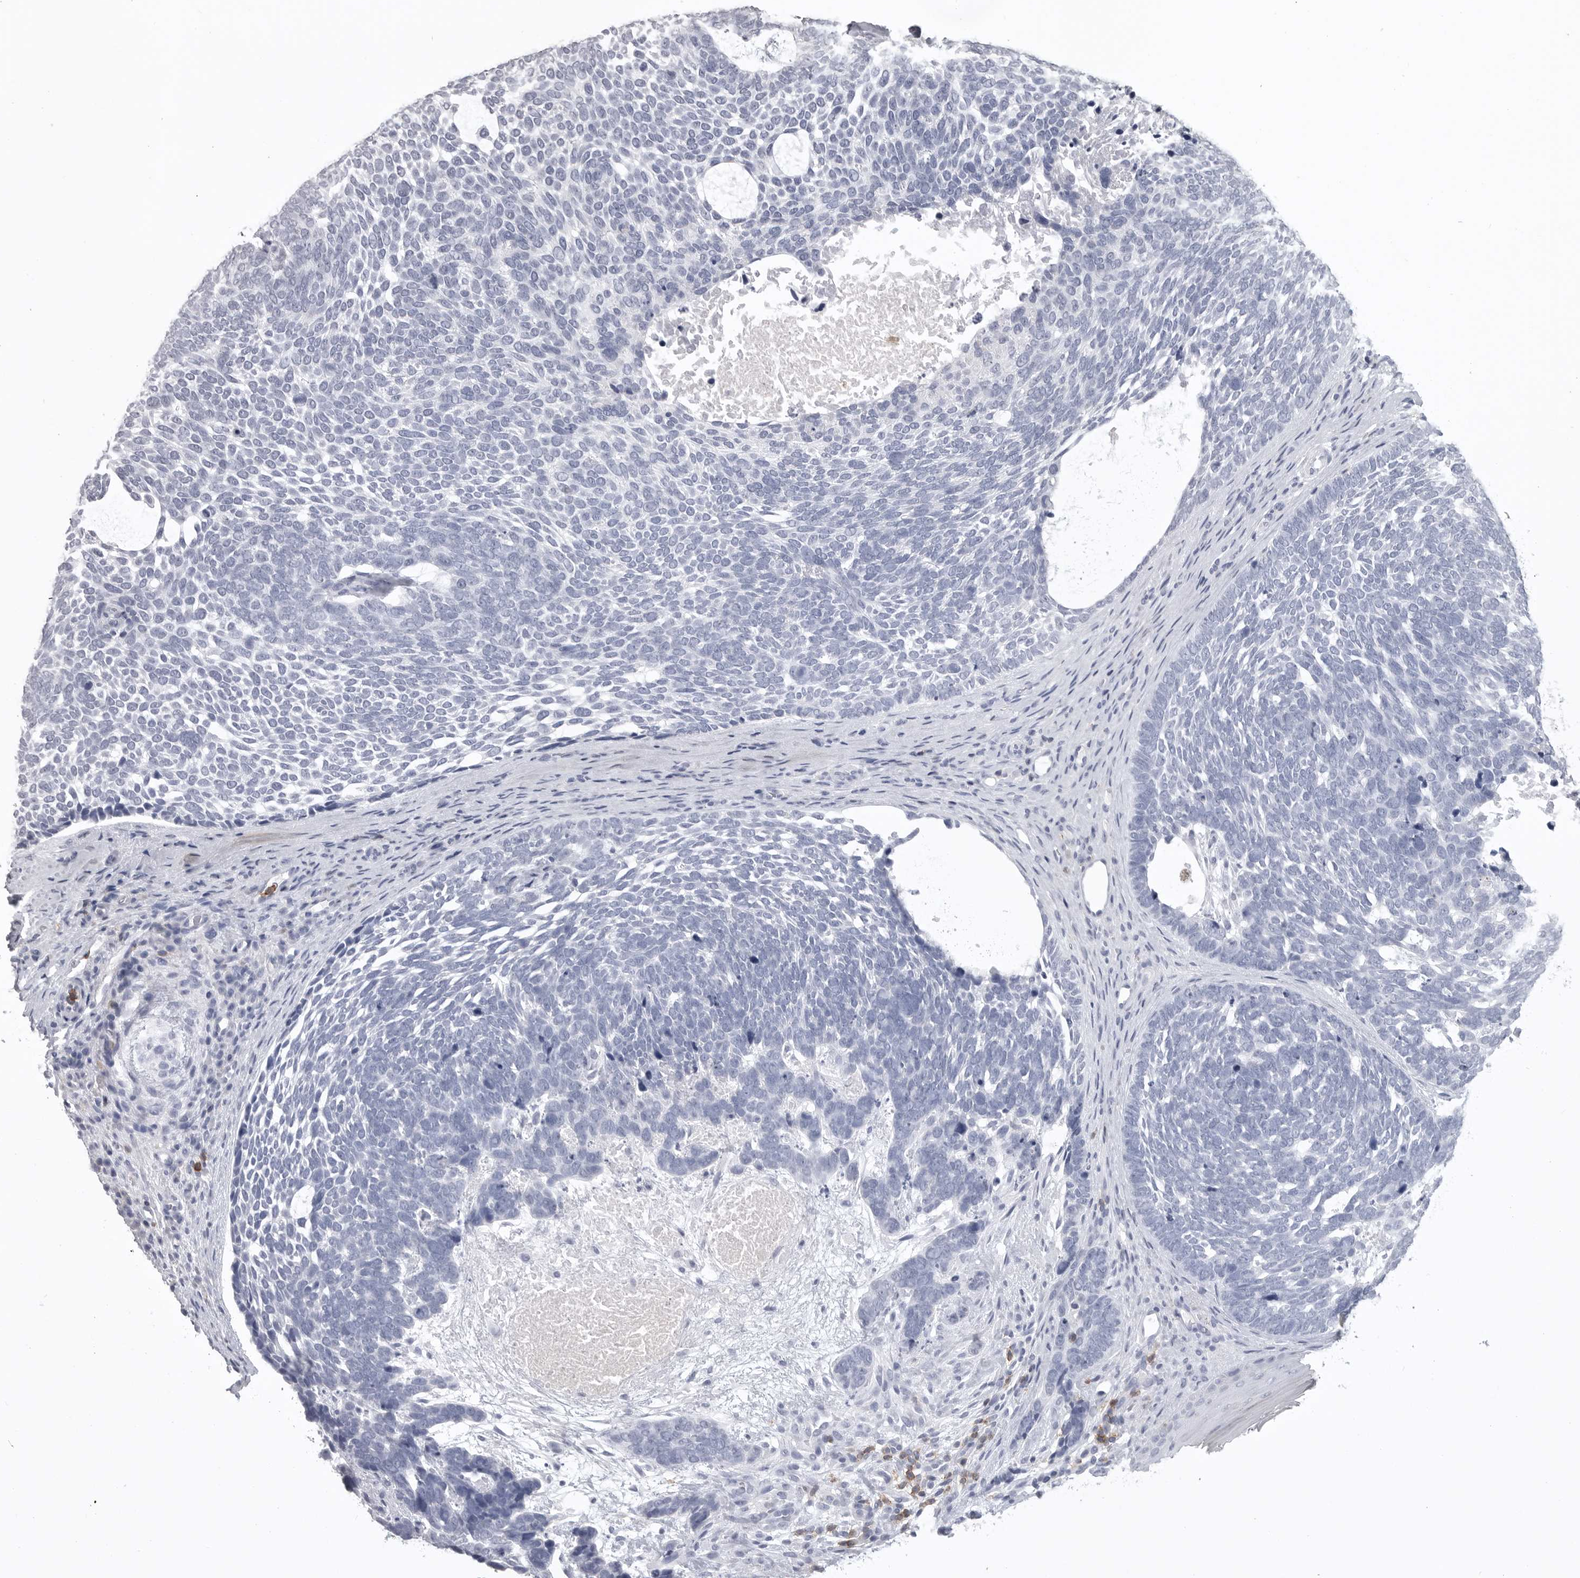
{"staining": {"intensity": "negative", "quantity": "none", "location": "none"}, "tissue": "skin cancer", "cell_type": "Tumor cells", "image_type": "cancer", "snomed": [{"axis": "morphology", "description": "Basal cell carcinoma"}, {"axis": "topography", "description": "Skin"}], "caption": "Skin basal cell carcinoma stained for a protein using immunohistochemistry (IHC) exhibits no positivity tumor cells.", "gene": "ITGAL", "patient": {"sex": "female", "age": 85}}